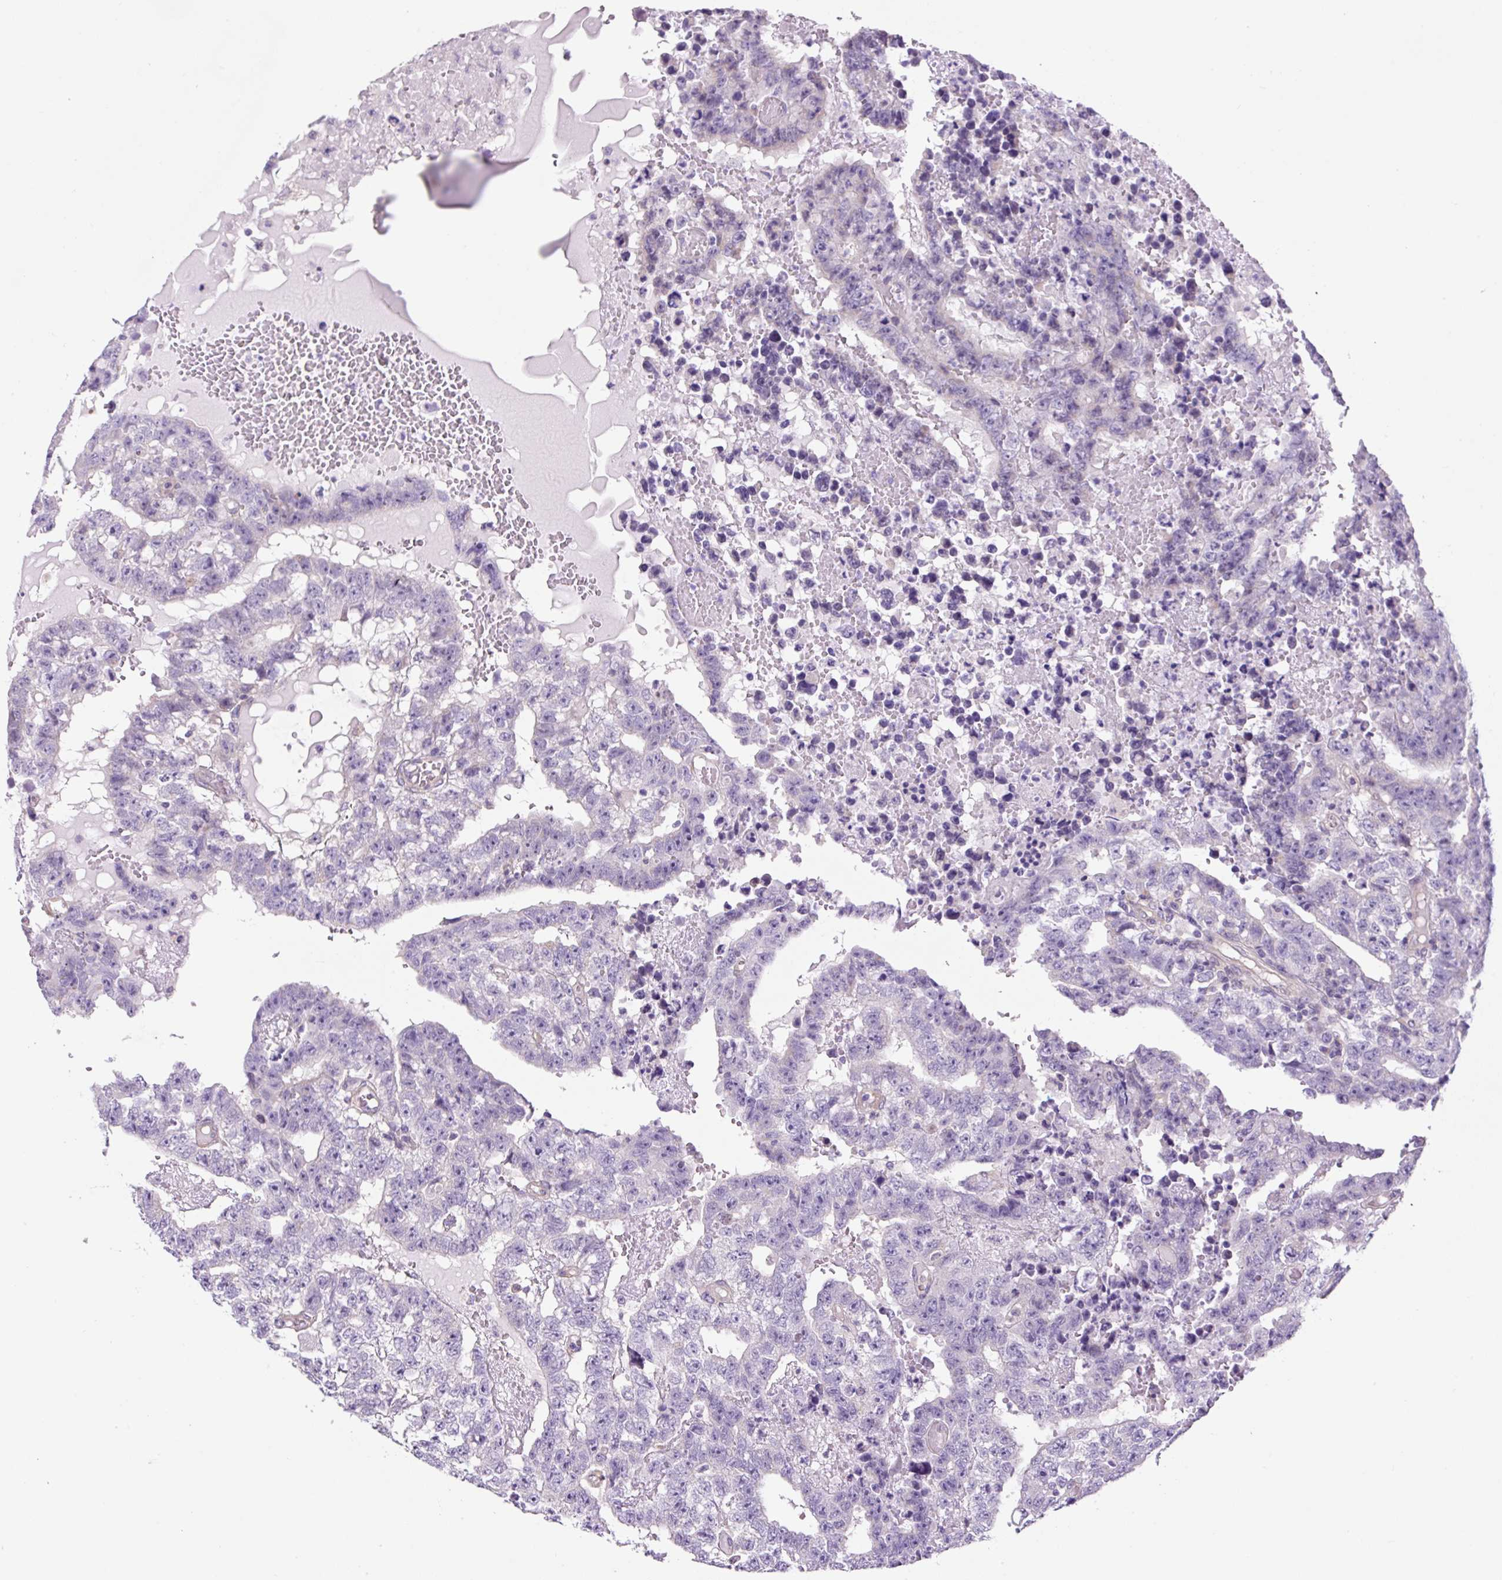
{"staining": {"intensity": "negative", "quantity": "none", "location": "none"}, "tissue": "testis cancer", "cell_type": "Tumor cells", "image_type": "cancer", "snomed": [{"axis": "morphology", "description": "Carcinoma, Embryonal, NOS"}, {"axis": "topography", "description": "Testis"}], "caption": "Embryonal carcinoma (testis) was stained to show a protein in brown. There is no significant expression in tumor cells. Brightfield microscopy of IHC stained with DAB (brown) and hematoxylin (blue), captured at high magnification.", "gene": "GORASP1", "patient": {"sex": "male", "age": 25}}